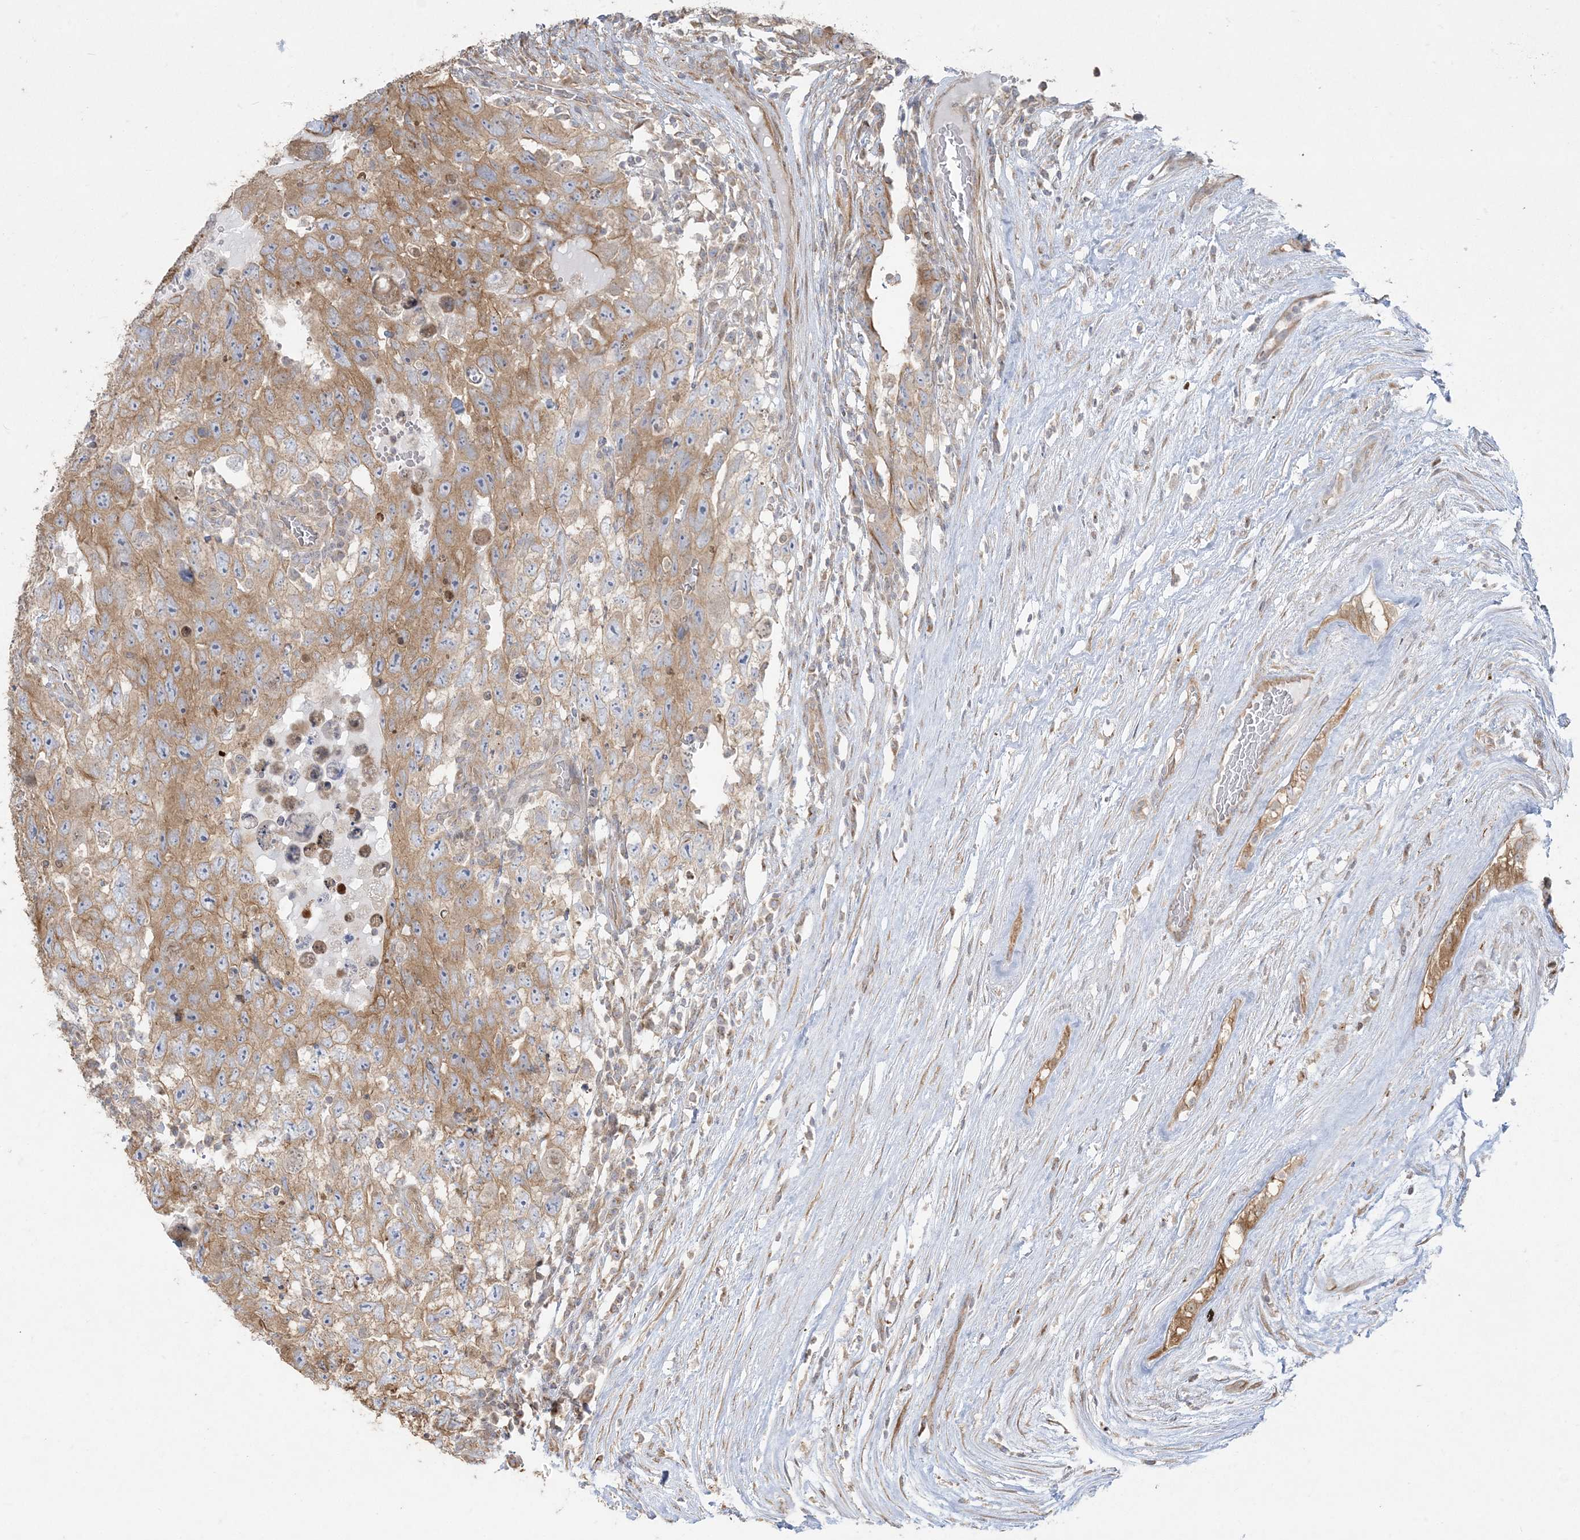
{"staining": {"intensity": "moderate", "quantity": ">75%", "location": "cytoplasmic/membranous"}, "tissue": "testis cancer", "cell_type": "Tumor cells", "image_type": "cancer", "snomed": [{"axis": "morphology", "description": "Carcinoma, Embryonal, NOS"}, {"axis": "topography", "description": "Testis"}], "caption": "Protein expression analysis of testis cancer (embryonal carcinoma) reveals moderate cytoplasmic/membranous positivity in about >75% of tumor cells.", "gene": "ZC3H6", "patient": {"sex": "male", "age": 26}}